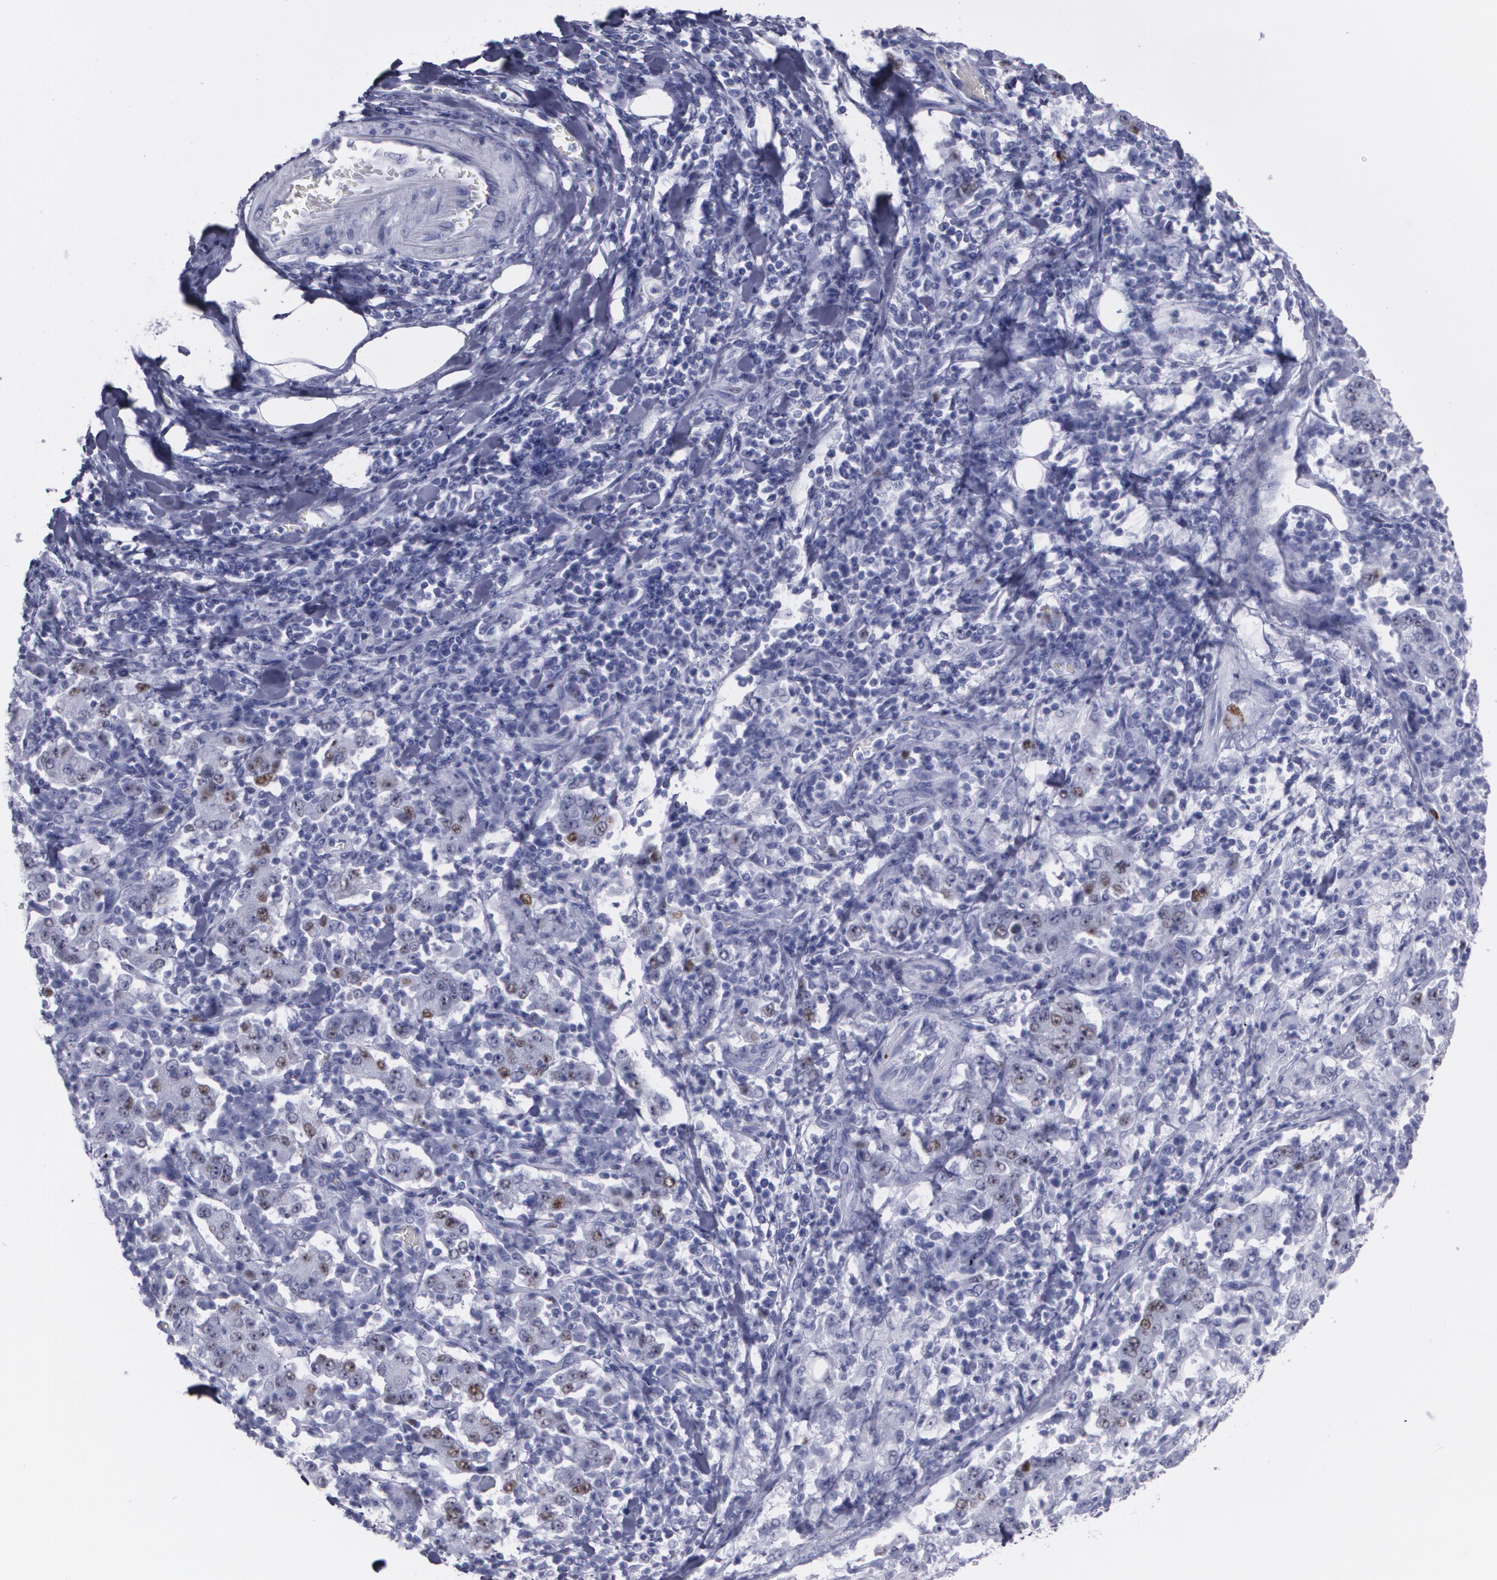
{"staining": {"intensity": "weak", "quantity": "<25%", "location": "nuclear"}, "tissue": "stomach cancer", "cell_type": "Tumor cells", "image_type": "cancer", "snomed": [{"axis": "morphology", "description": "Normal tissue, NOS"}, {"axis": "morphology", "description": "Adenocarcinoma, NOS"}, {"axis": "topography", "description": "Stomach, upper"}, {"axis": "topography", "description": "Stomach"}], "caption": "Immunohistochemistry histopathology image of human adenocarcinoma (stomach) stained for a protein (brown), which shows no staining in tumor cells.", "gene": "TP53", "patient": {"sex": "male", "age": 59}}